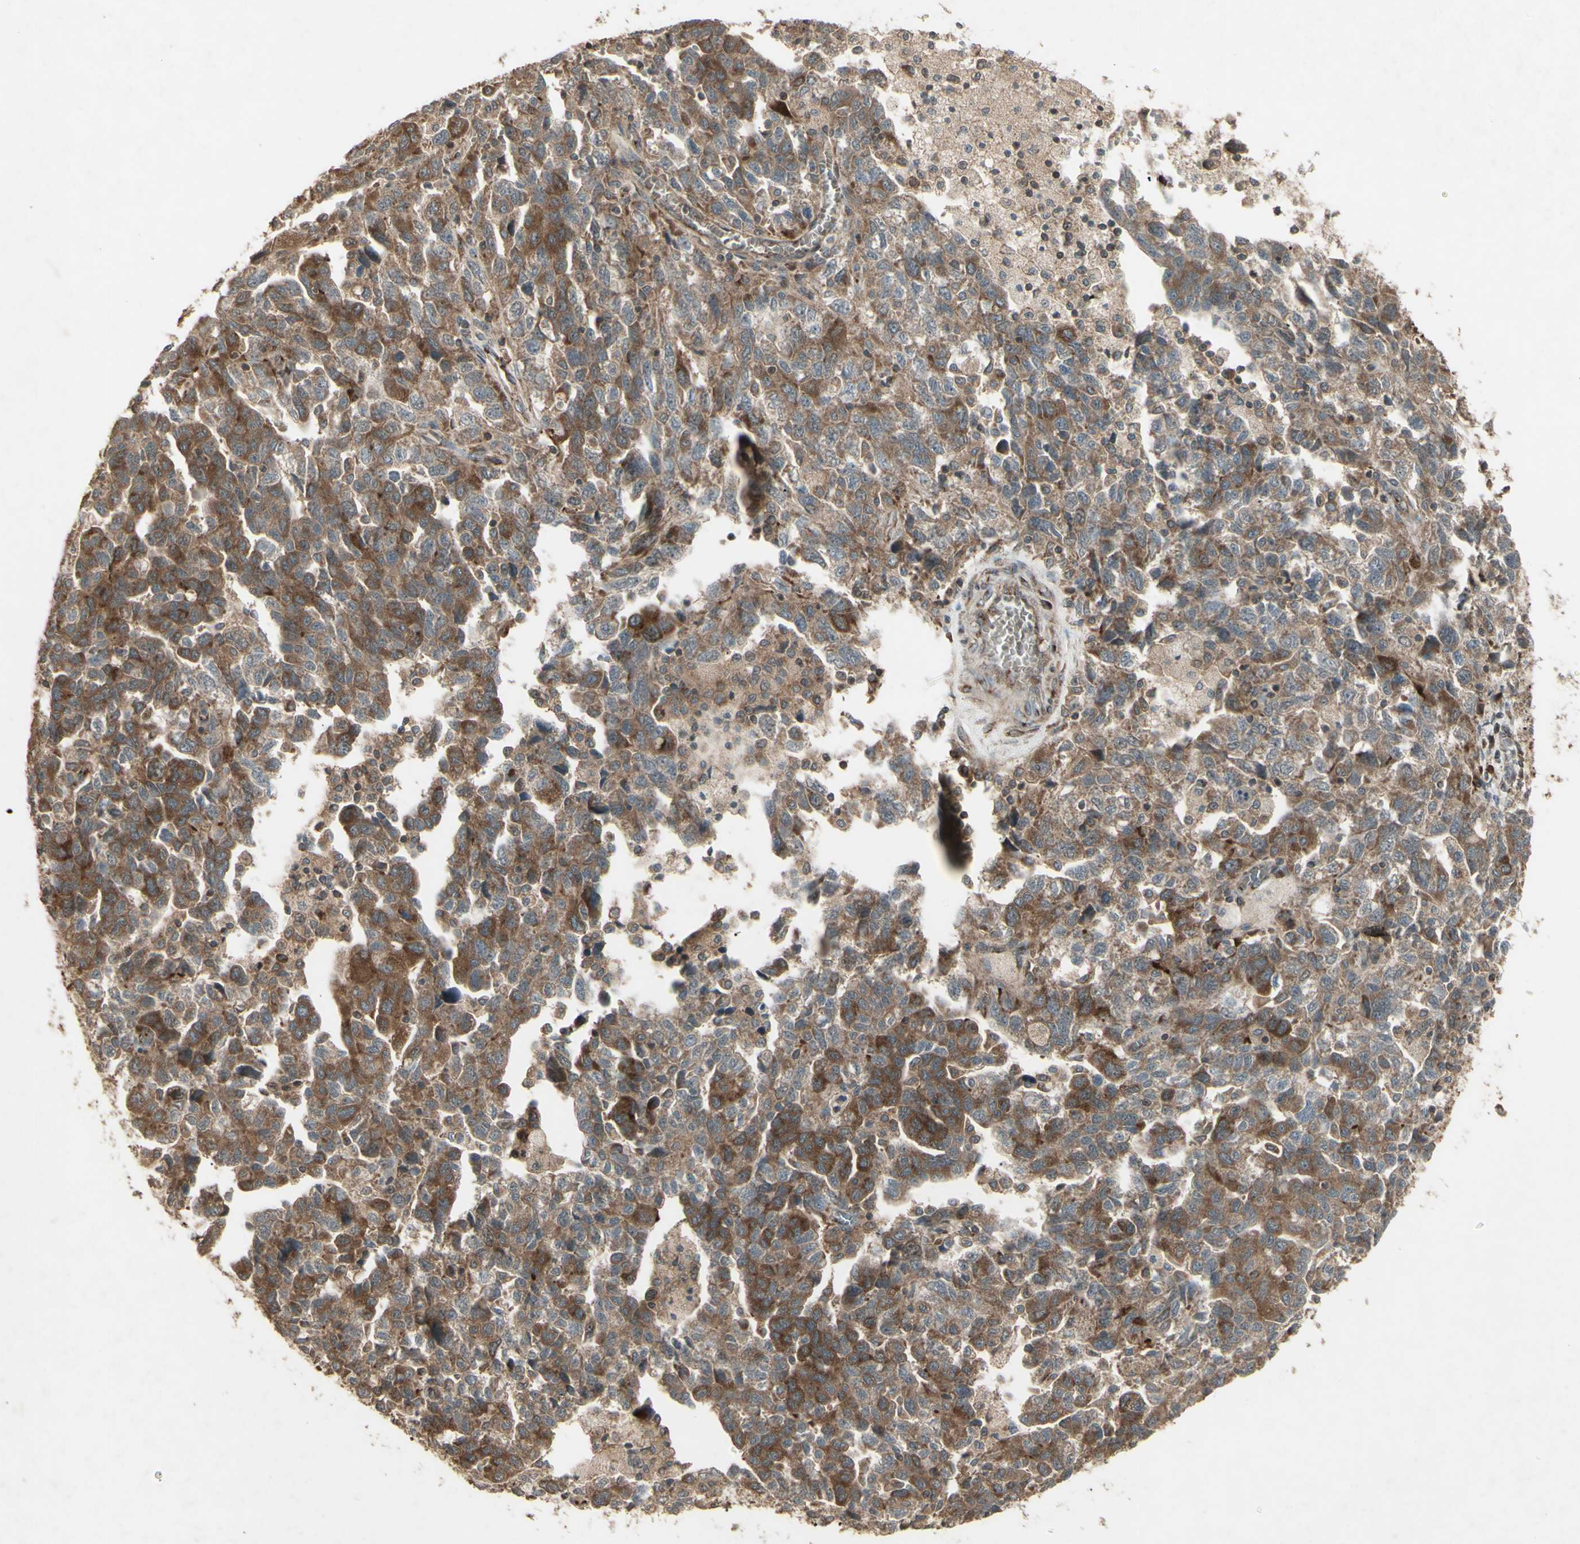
{"staining": {"intensity": "moderate", "quantity": ">75%", "location": "cytoplasmic/membranous"}, "tissue": "ovarian cancer", "cell_type": "Tumor cells", "image_type": "cancer", "snomed": [{"axis": "morphology", "description": "Carcinoma, NOS"}, {"axis": "morphology", "description": "Cystadenocarcinoma, serous, NOS"}, {"axis": "topography", "description": "Ovary"}], "caption": "Ovarian cancer (serous cystadenocarcinoma) tissue reveals moderate cytoplasmic/membranous positivity in approximately >75% of tumor cells", "gene": "AP1G1", "patient": {"sex": "female", "age": 69}}